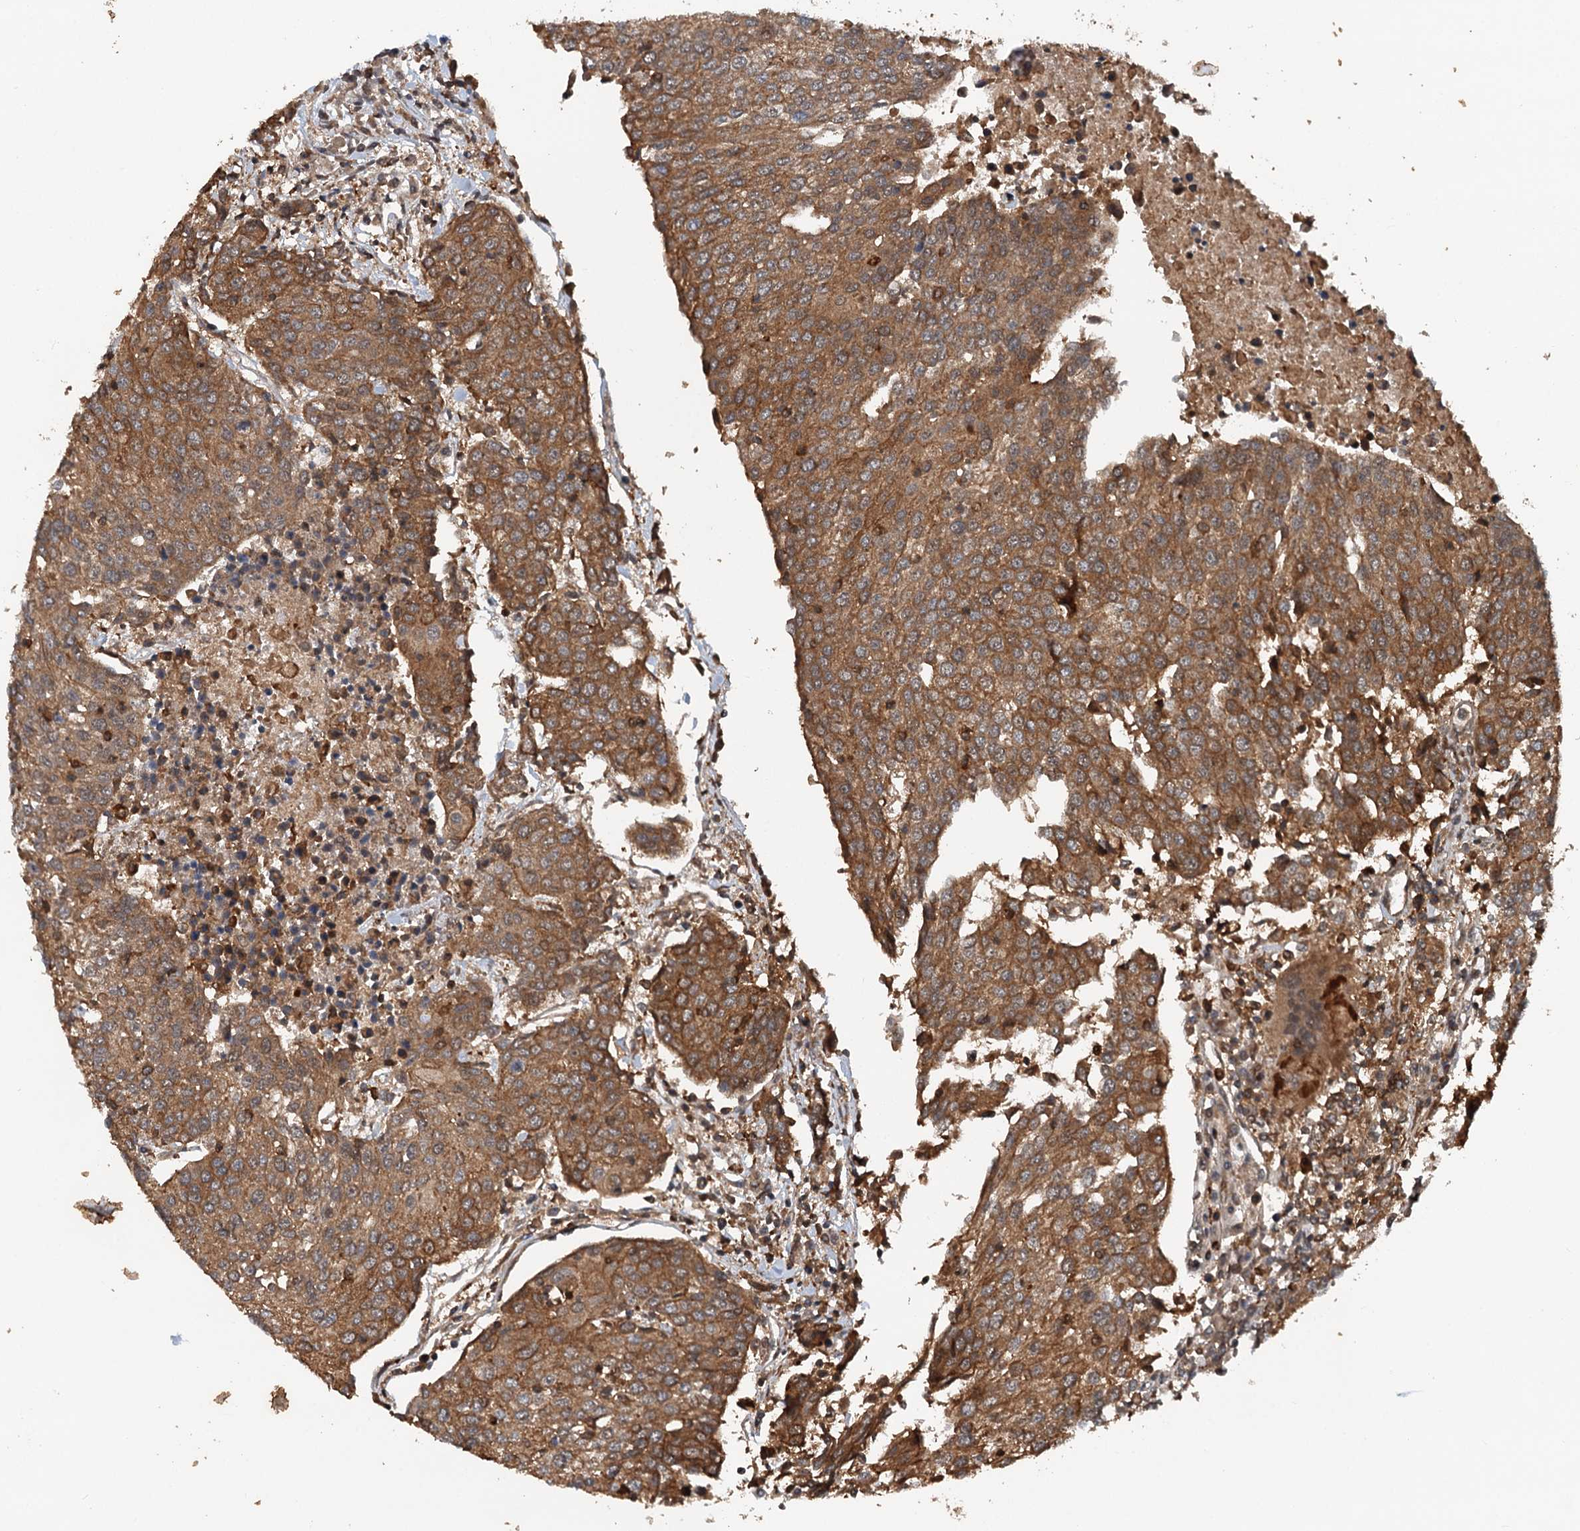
{"staining": {"intensity": "moderate", "quantity": ">75%", "location": "cytoplasmic/membranous"}, "tissue": "urothelial cancer", "cell_type": "Tumor cells", "image_type": "cancer", "snomed": [{"axis": "morphology", "description": "Urothelial carcinoma, High grade"}, {"axis": "topography", "description": "Urinary bladder"}], "caption": "The immunohistochemical stain highlights moderate cytoplasmic/membranous staining in tumor cells of high-grade urothelial carcinoma tissue.", "gene": "STUB1", "patient": {"sex": "female", "age": 85}}